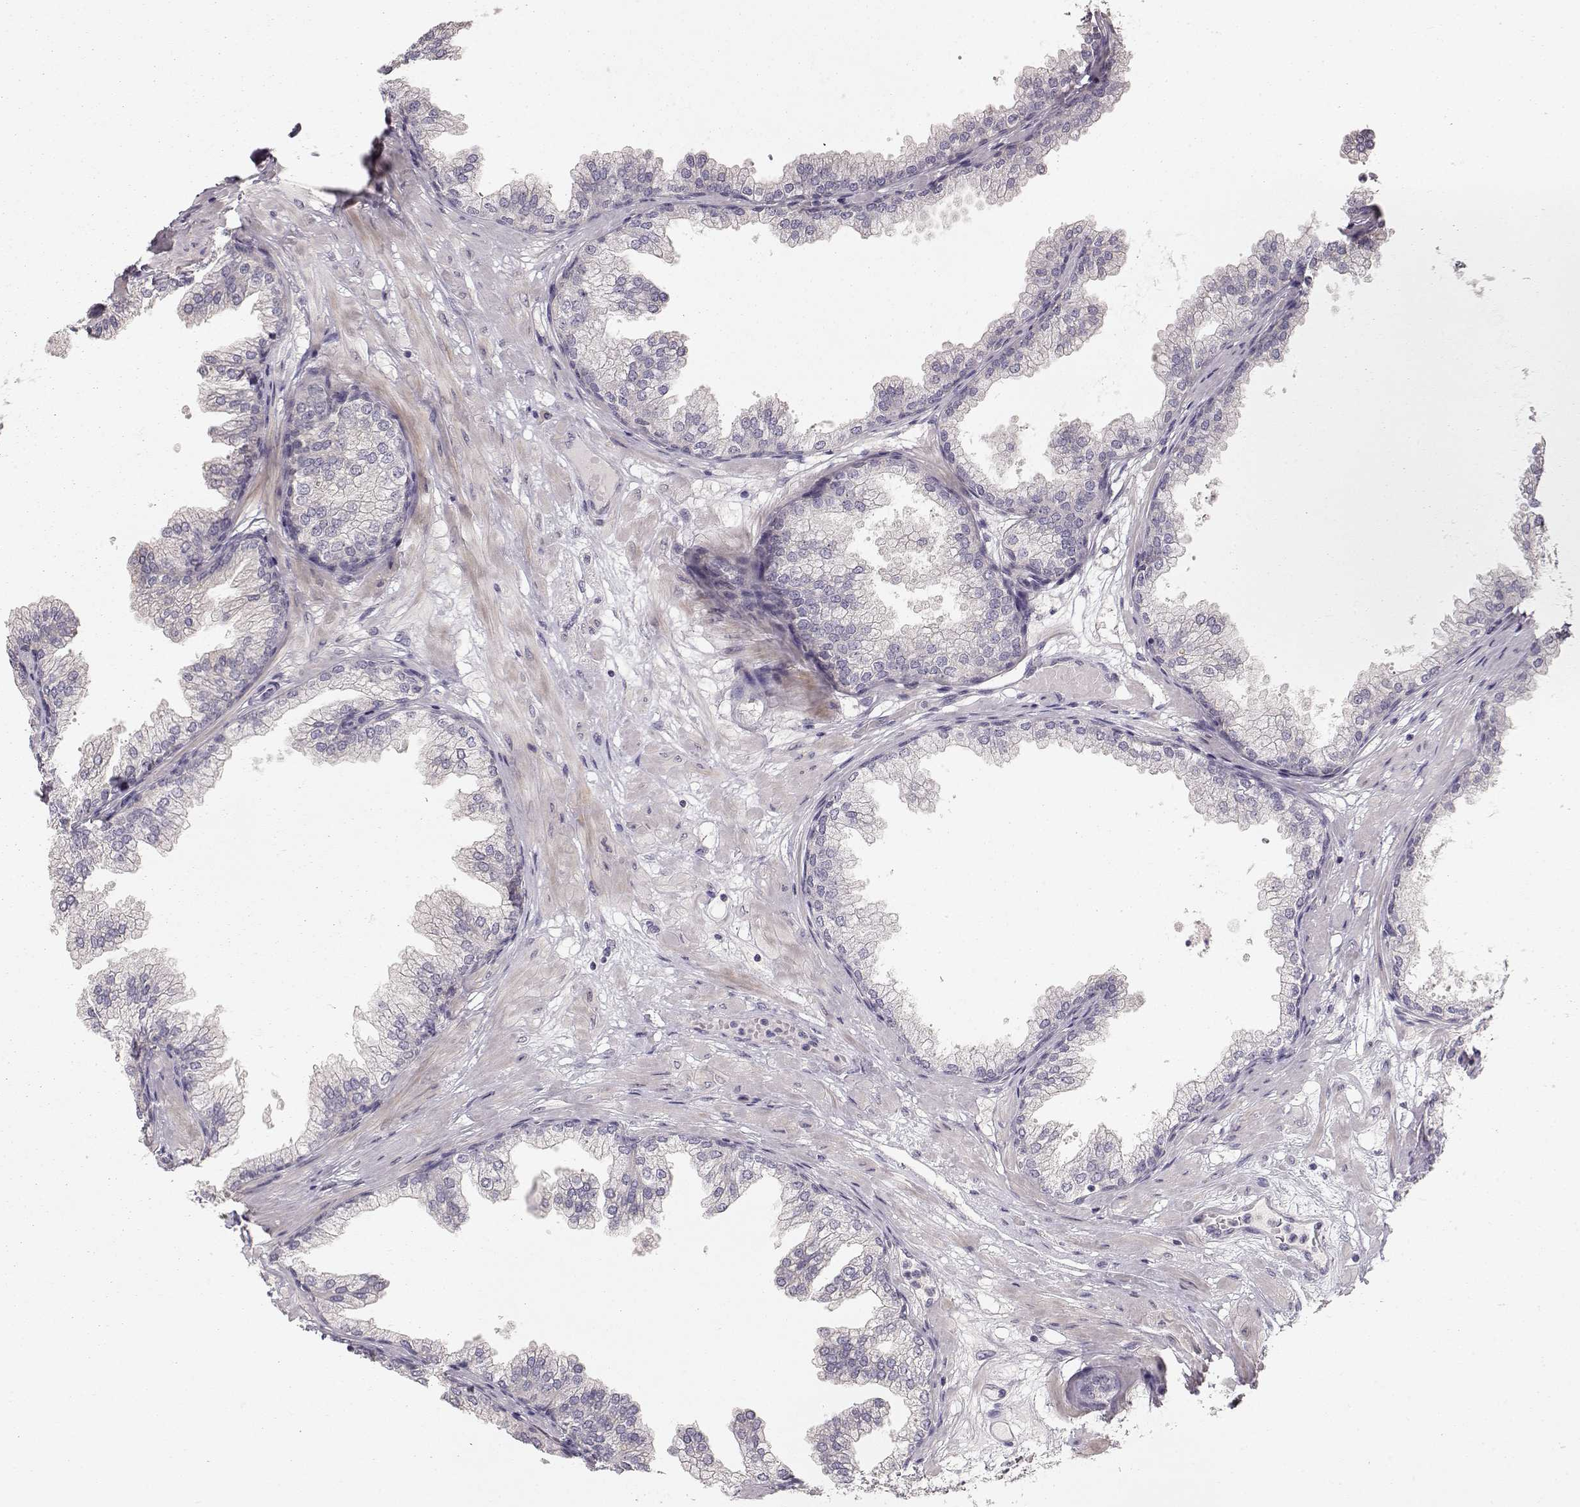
{"staining": {"intensity": "negative", "quantity": "none", "location": "none"}, "tissue": "prostate", "cell_type": "Glandular cells", "image_type": "normal", "snomed": [{"axis": "morphology", "description": "Normal tissue, NOS"}, {"axis": "topography", "description": "Prostate"}], "caption": "Immunohistochemical staining of benign human prostate shows no significant positivity in glandular cells. Brightfield microscopy of IHC stained with DAB (brown) and hematoxylin (blue), captured at high magnification.", "gene": "ARHGAP8", "patient": {"sex": "male", "age": 37}}